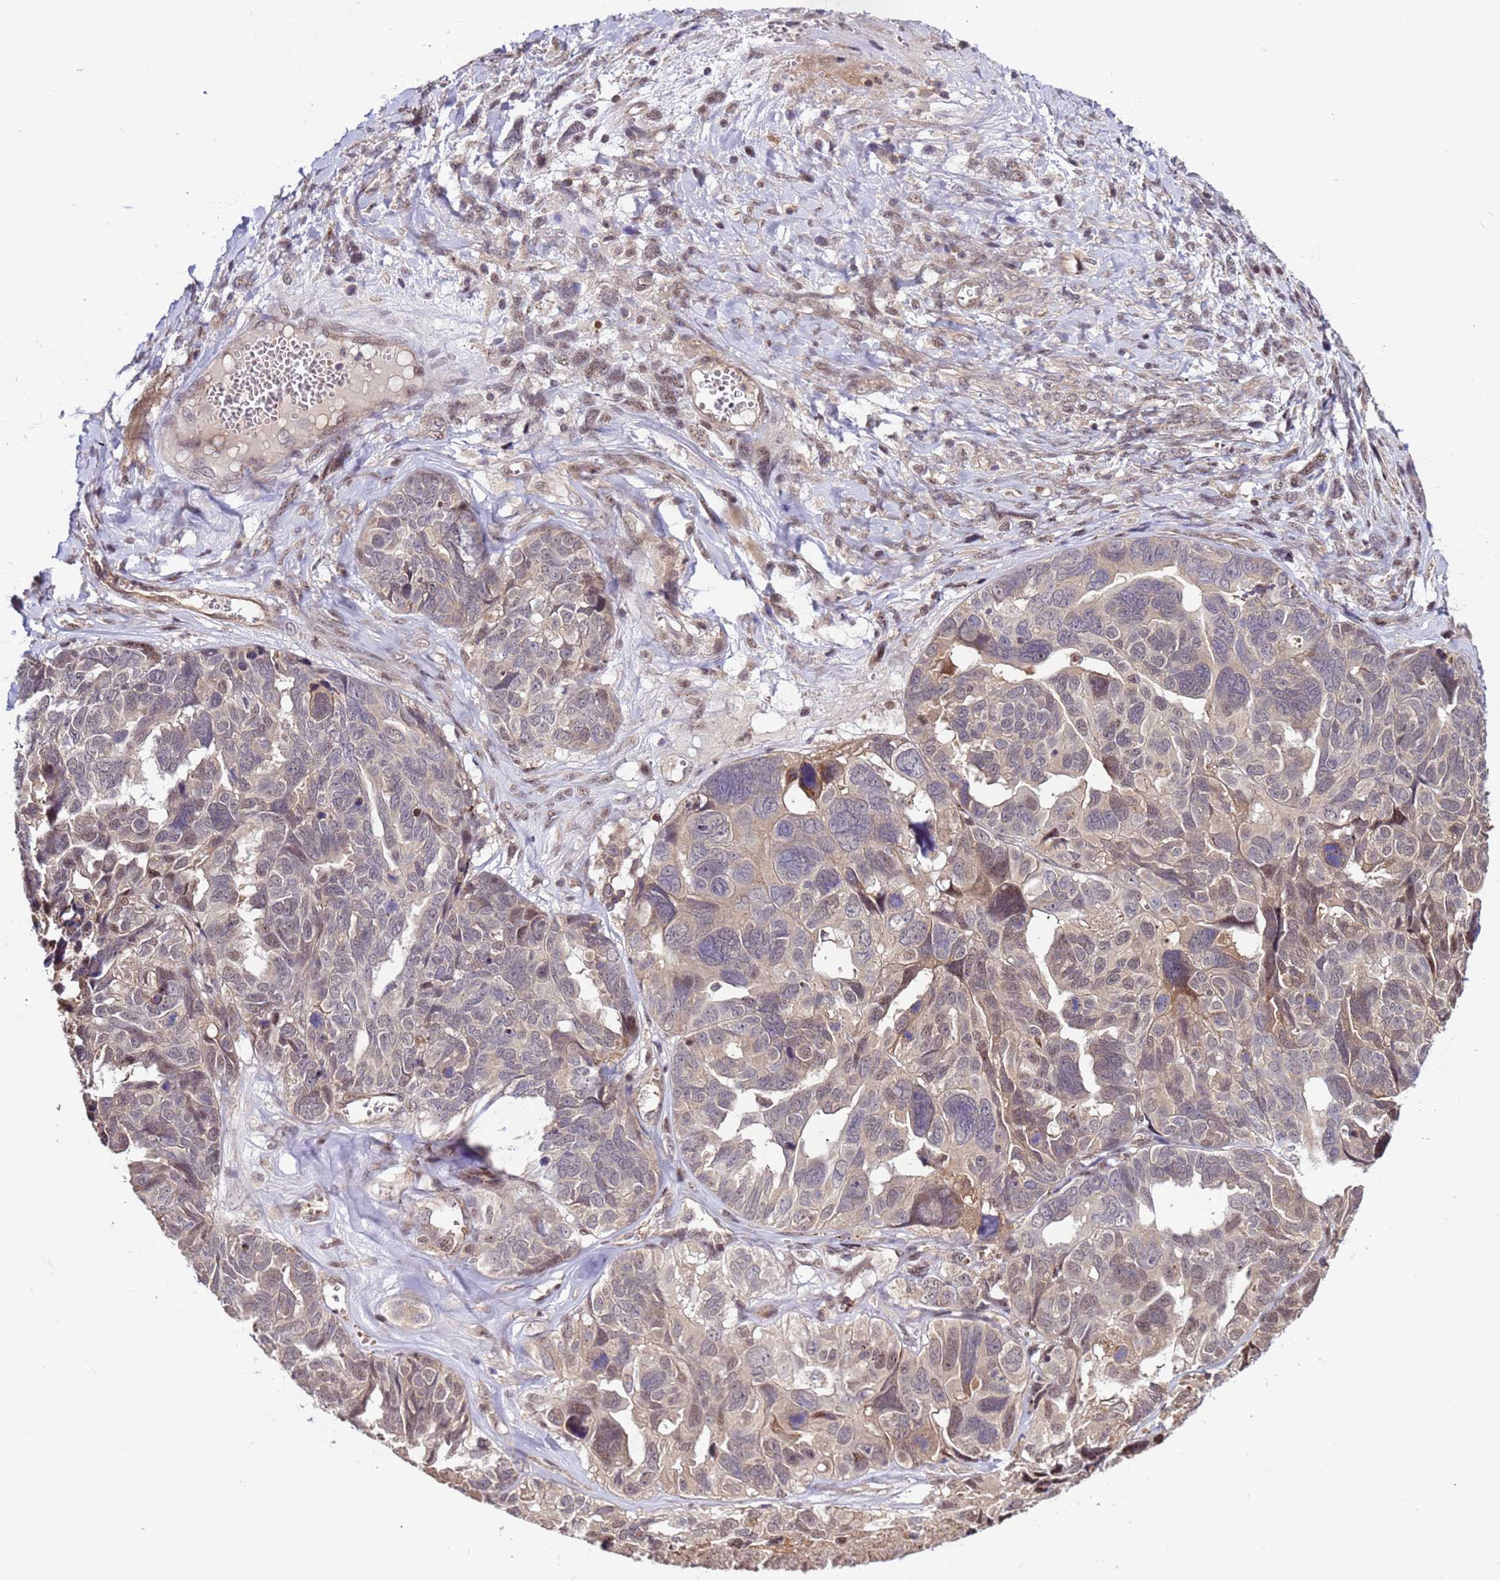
{"staining": {"intensity": "weak", "quantity": "<25%", "location": "nuclear"}, "tissue": "ovarian cancer", "cell_type": "Tumor cells", "image_type": "cancer", "snomed": [{"axis": "morphology", "description": "Cystadenocarcinoma, serous, NOS"}, {"axis": "topography", "description": "Ovary"}], "caption": "DAB (3,3'-diaminobenzidine) immunohistochemical staining of human ovarian serous cystadenocarcinoma demonstrates no significant staining in tumor cells.", "gene": "GEN1", "patient": {"sex": "female", "age": 79}}